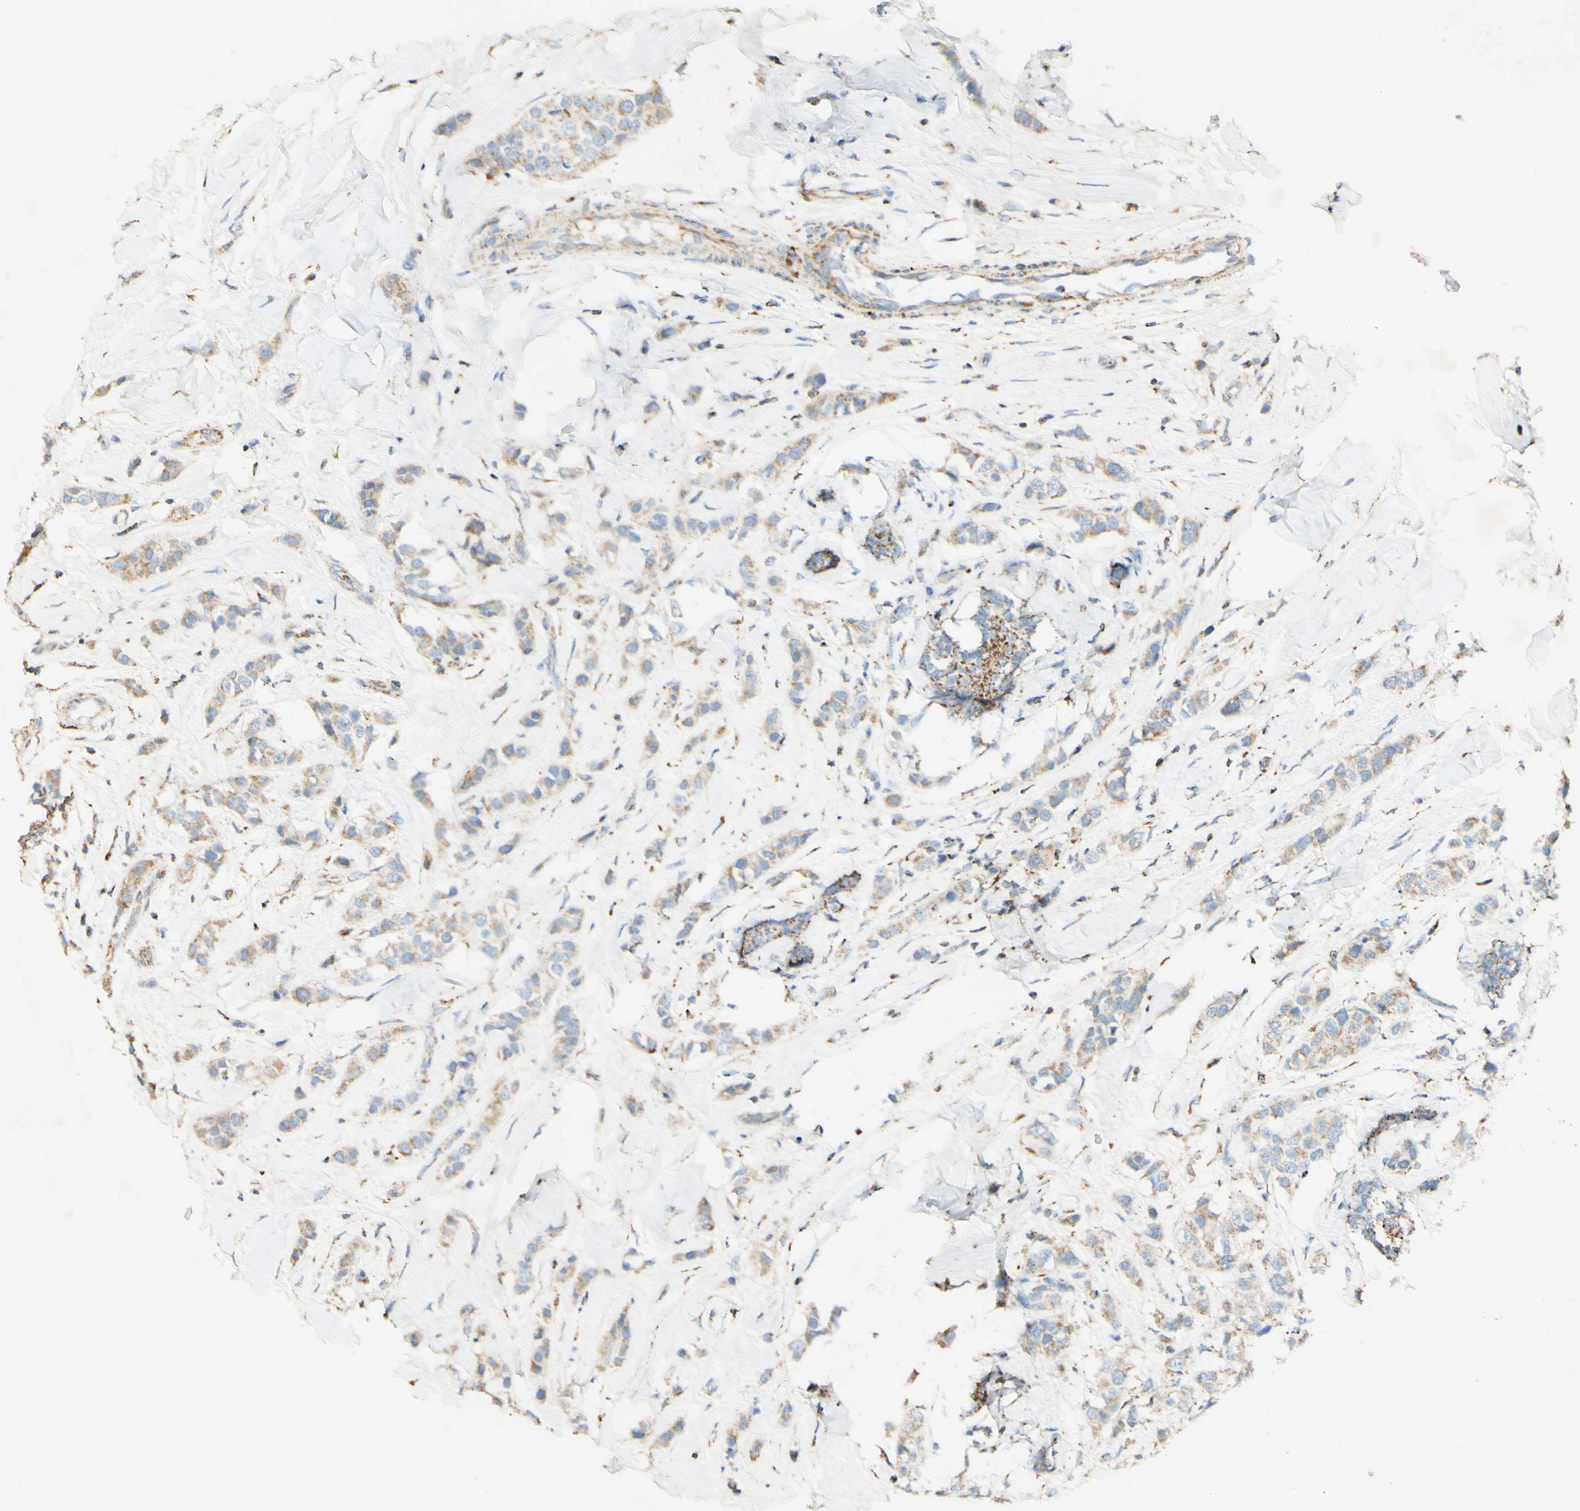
{"staining": {"intensity": "moderate", "quantity": ">75%", "location": "cytoplasmic/membranous"}, "tissue": "breast cancer", "cell_type": "Tumor cells", "image_type": "cancer", "snomed": [{"axis": "morphology", "description": "Normal tissue, NOS"}, {"axis": "morphology", "description": "Duct carcinoma"}, {"axis": "topography", "description": "Breast"}], "caption": "Human infiltrating ductal carcinoma (breast) stained with a brown dye shows moderate cytoplasmic/membranous positive expression in about >75% of tumor cells.", "gene": "OXCT1", "patient": {"sex": "female", "age": 50}}